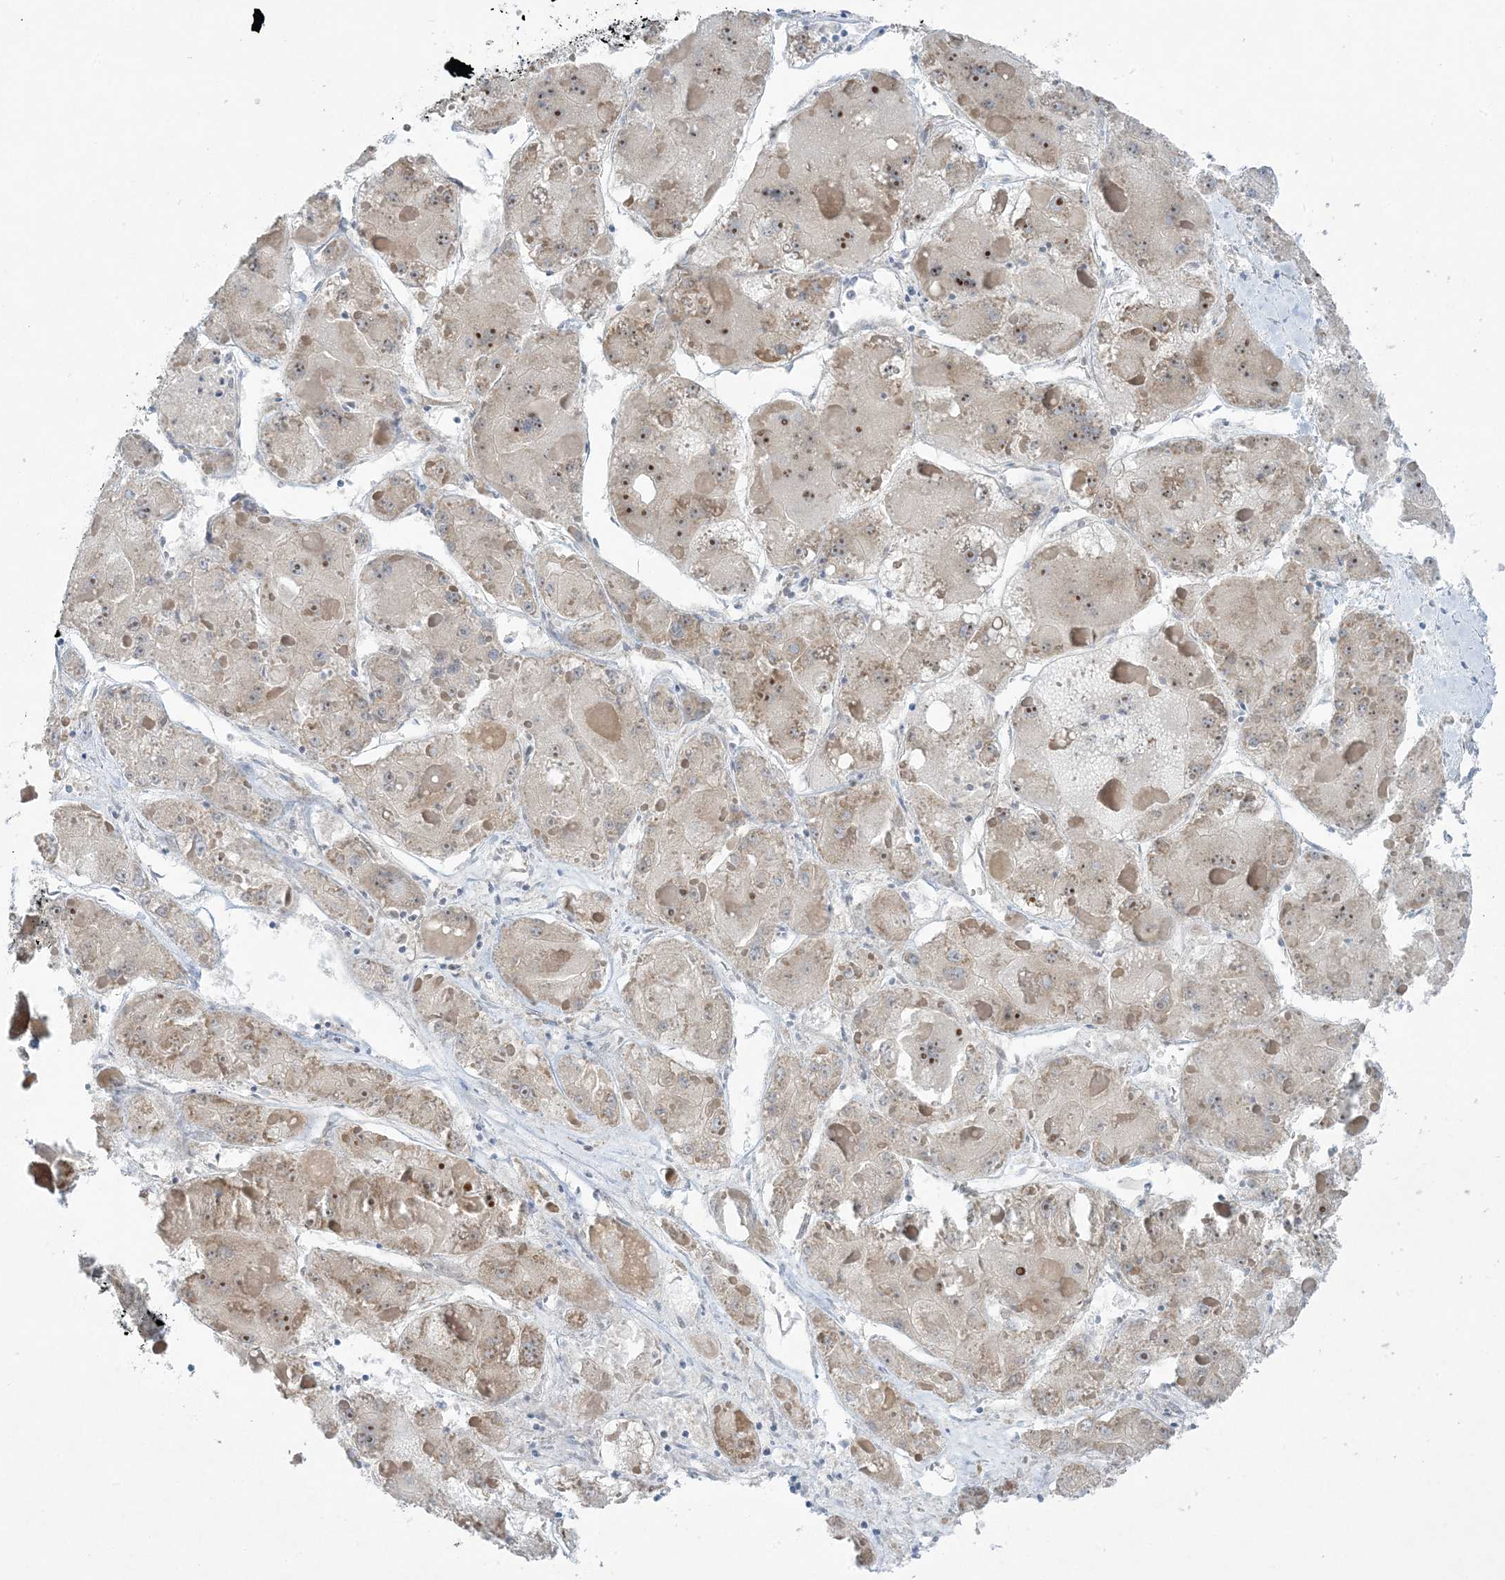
{"staining": {"intensity": "moderate", "quantity": ">75%", "location": "cytoplasmic/membranous,nuclear"}, "tissue": "liver cancer", "cell_type": "Tumor cells", "image_type": "cancer", "snomed": [{"axis": "morphology", "description": "Carcinoma, Hepatocellular, NOS"}, {"axis": "topography", "description": "Liver"}], "caption": "Tumor cells display medium levels of moderate cytoplasmic/membranous and nuclear expression in approximately >75% of cells in human liver cancer. The staining is performed using DAB (3,3'-diaminobenzidine) brown chromogen to label protein expression. The nuclei are counter-stained blue using hematoxylin.", "gene": "SCN3A", "patient": {"sex": "female", "age": 73}}